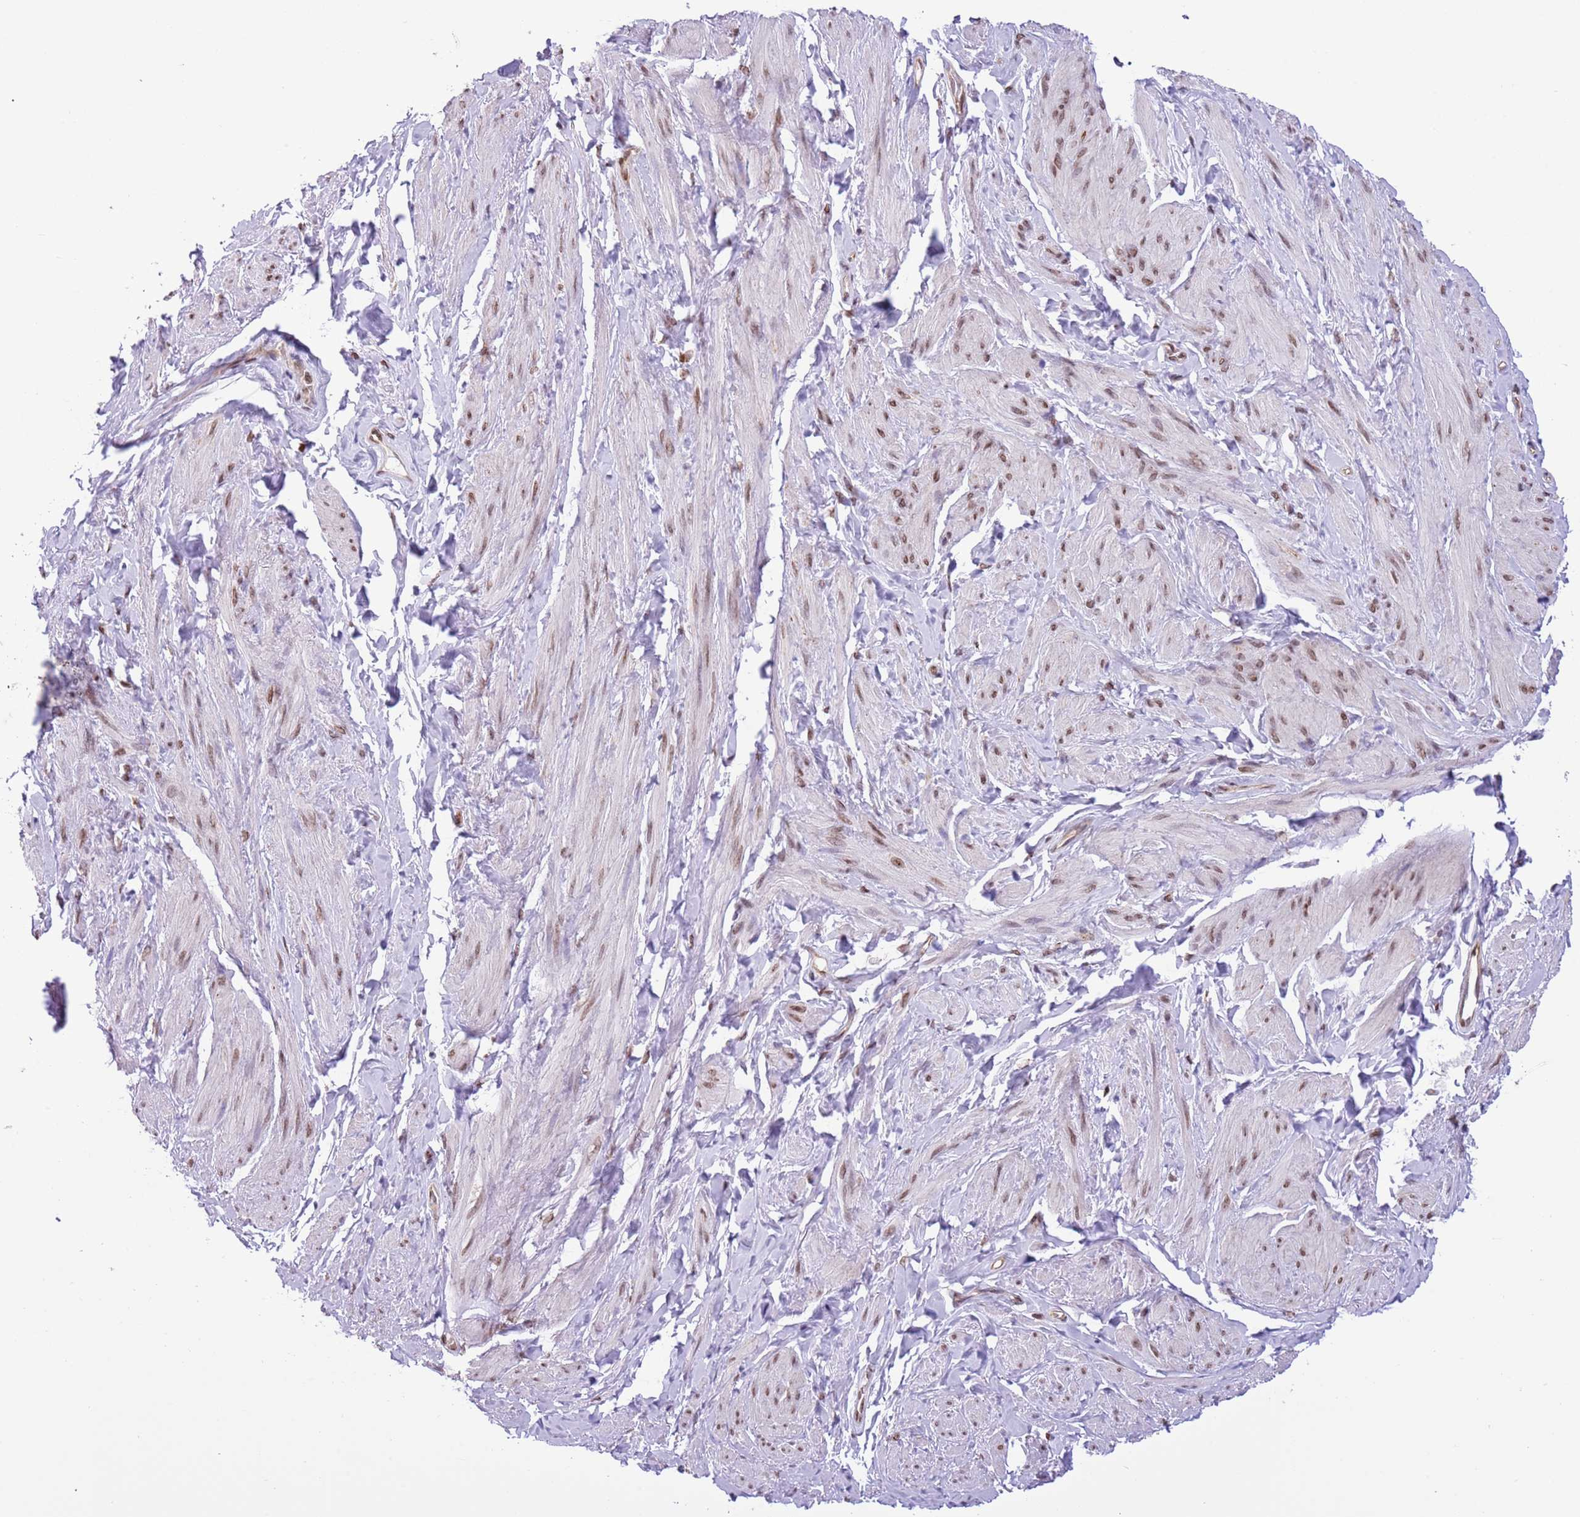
{"staining": {"intensity": "moderate", "quantity": ">75%", "location": "nuclear"}, "tissue": "smooth muscle", "cell_type": "Smooth muscle cells", "image_type": "normal", "snomed": [{"axis": "morphology", "description": "Normal tissue, NOS"}, {"axis": "topography", "description": "Smooth muscle"}, {"axis": "topography", "description": "Peripheral nerve tissue"}], "caption": "Moderate nuclear positivity for a protein is identified in about >75% of smooth muscle cells of unremarkable smooth muscle using immunohistochemistry.", "gene": "NRIP1", "patient": {"sex": "male", "age": 69}}